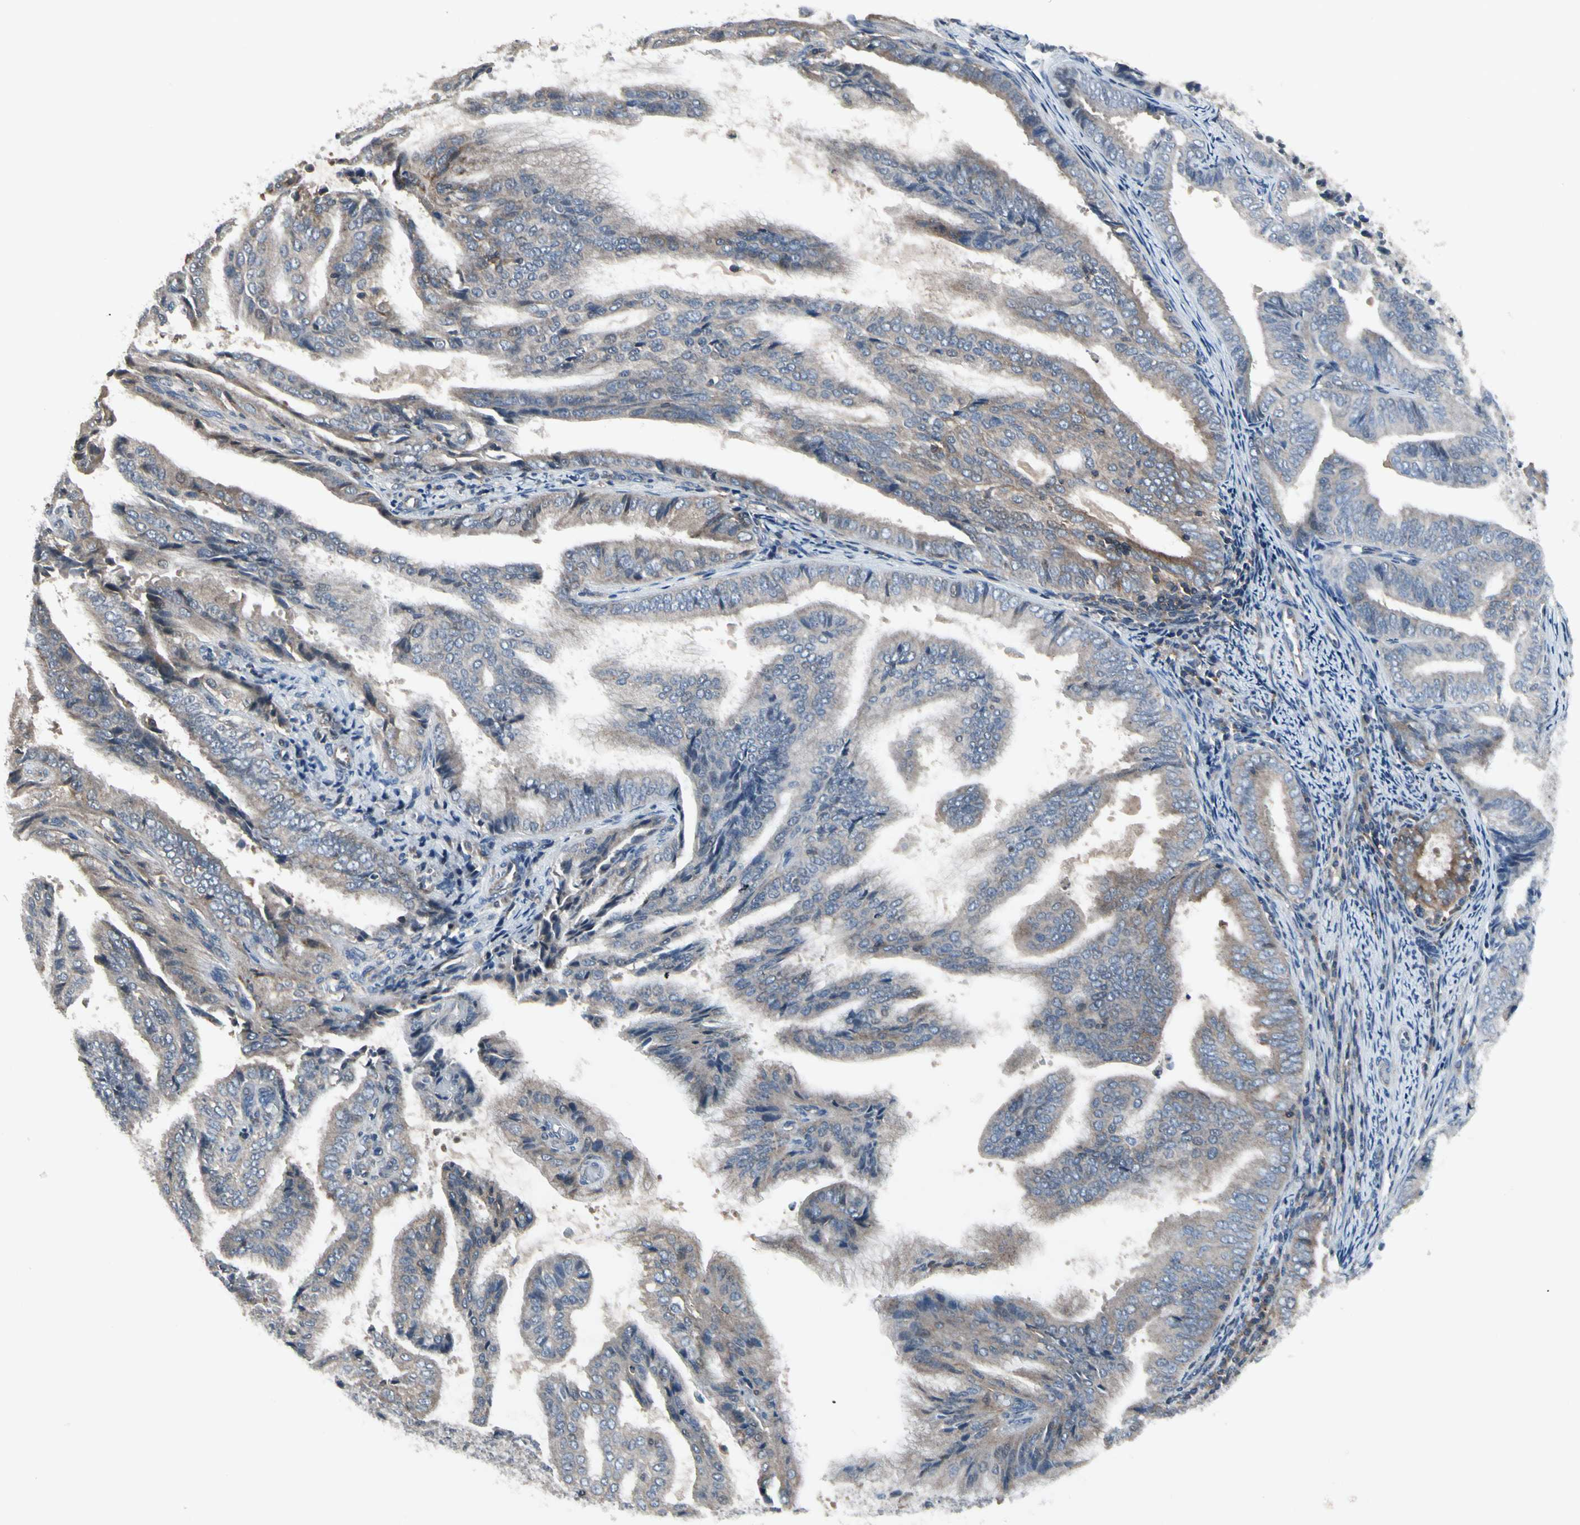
{"staining": {"intensity": "weak", "quantity": "<25%", "location": "cytoplasmic/membranous"}, "tissue": "endometrial cancer", "cell_type": "Tumor cells", "image_type": "cancer", "snomed": [{"axis": "morphology", "description": "Adenocarcinoma, NOS"}, {"axis": "topography", "description": "Endometrium"}], "caption": "Endometrial cancer (adenocarcinoma) stained for a protein using IHC demonstrates no expression tumor cells.", "gene": "NMI", "patient": {"sex": "female", "age": 58}}